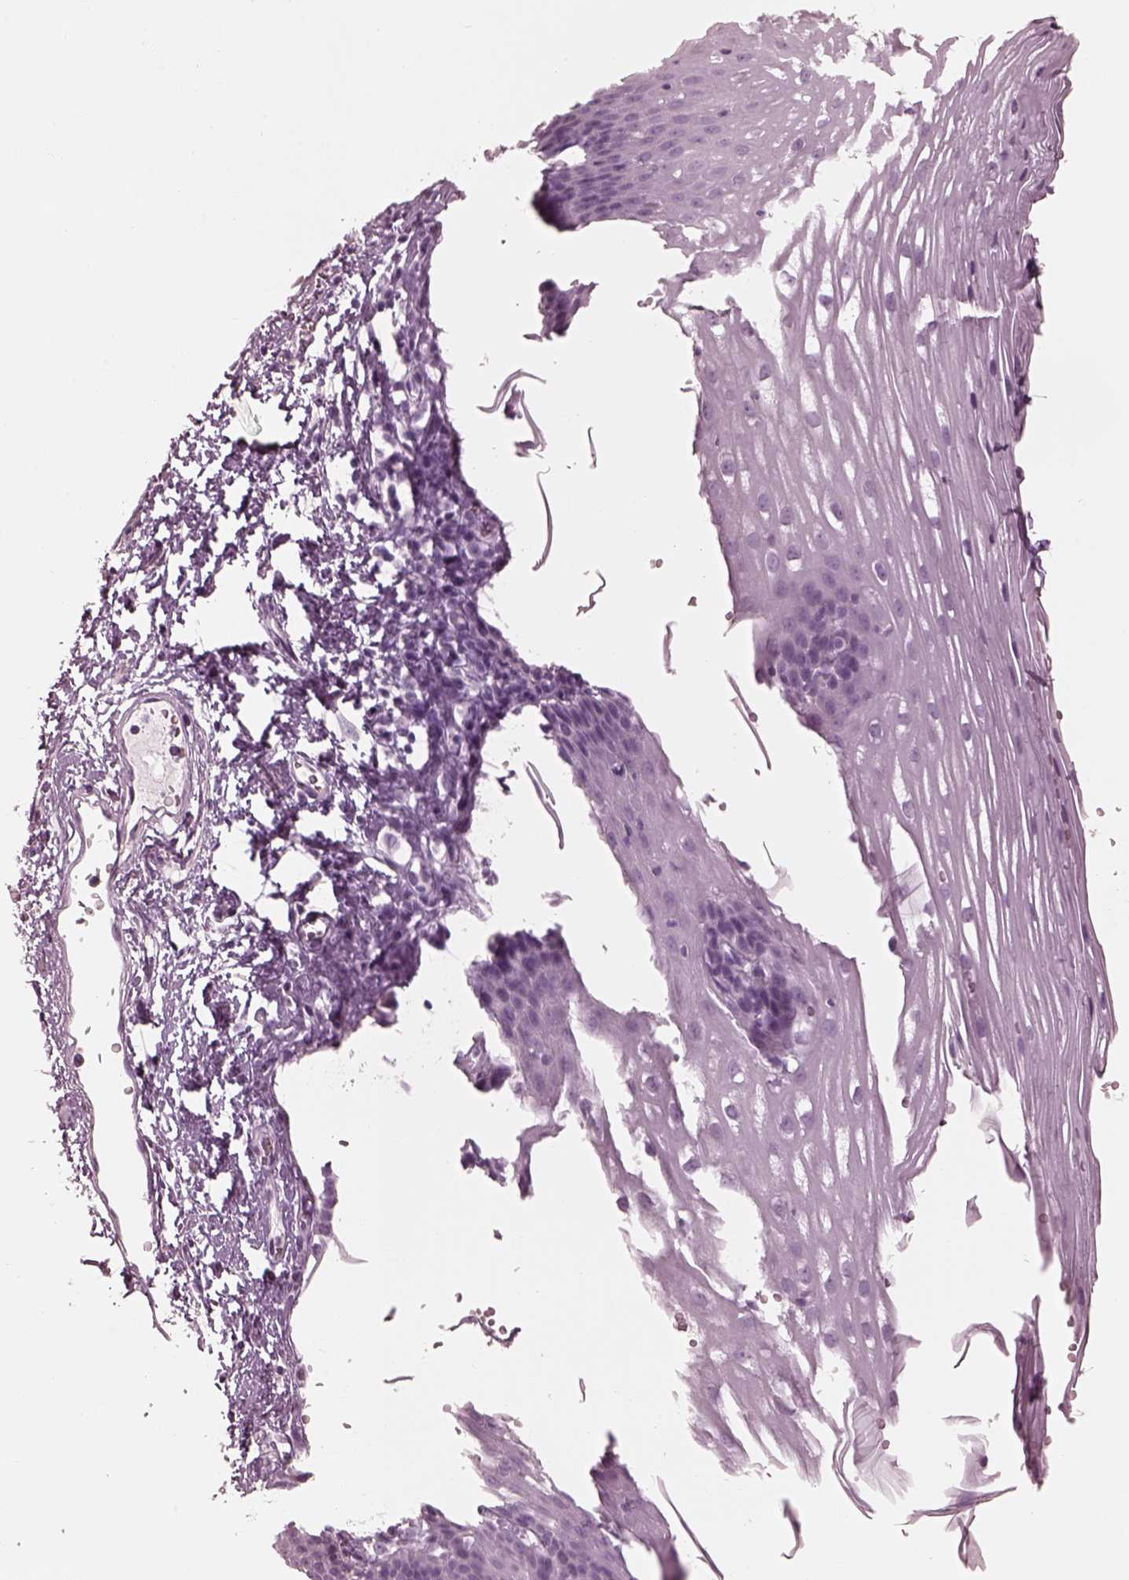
{"staining": {"intensity": "negative", "quantity": "none", "location": "none"}, "tissue": "esophagus", "cell_type": "Squamous epithelial cells", "image_type": "normal", "snomed": [{"axis": "morphology", "description": "Normal tissue, NOS"}, {"axis": "topography", "description": "Esophagus"}], "caption": "A photomicrograph of human esophagus is negative for staining in squamous epithelial cells. (Stains: DAB (3,3'-diaminobenzidine) immunohistochemistry with hematoxylin counter stain, Microscopy: brightfield microscopy at high magnification).", "gene": "KRTAP24", "patient": {"sex": "male", "age": 62}}